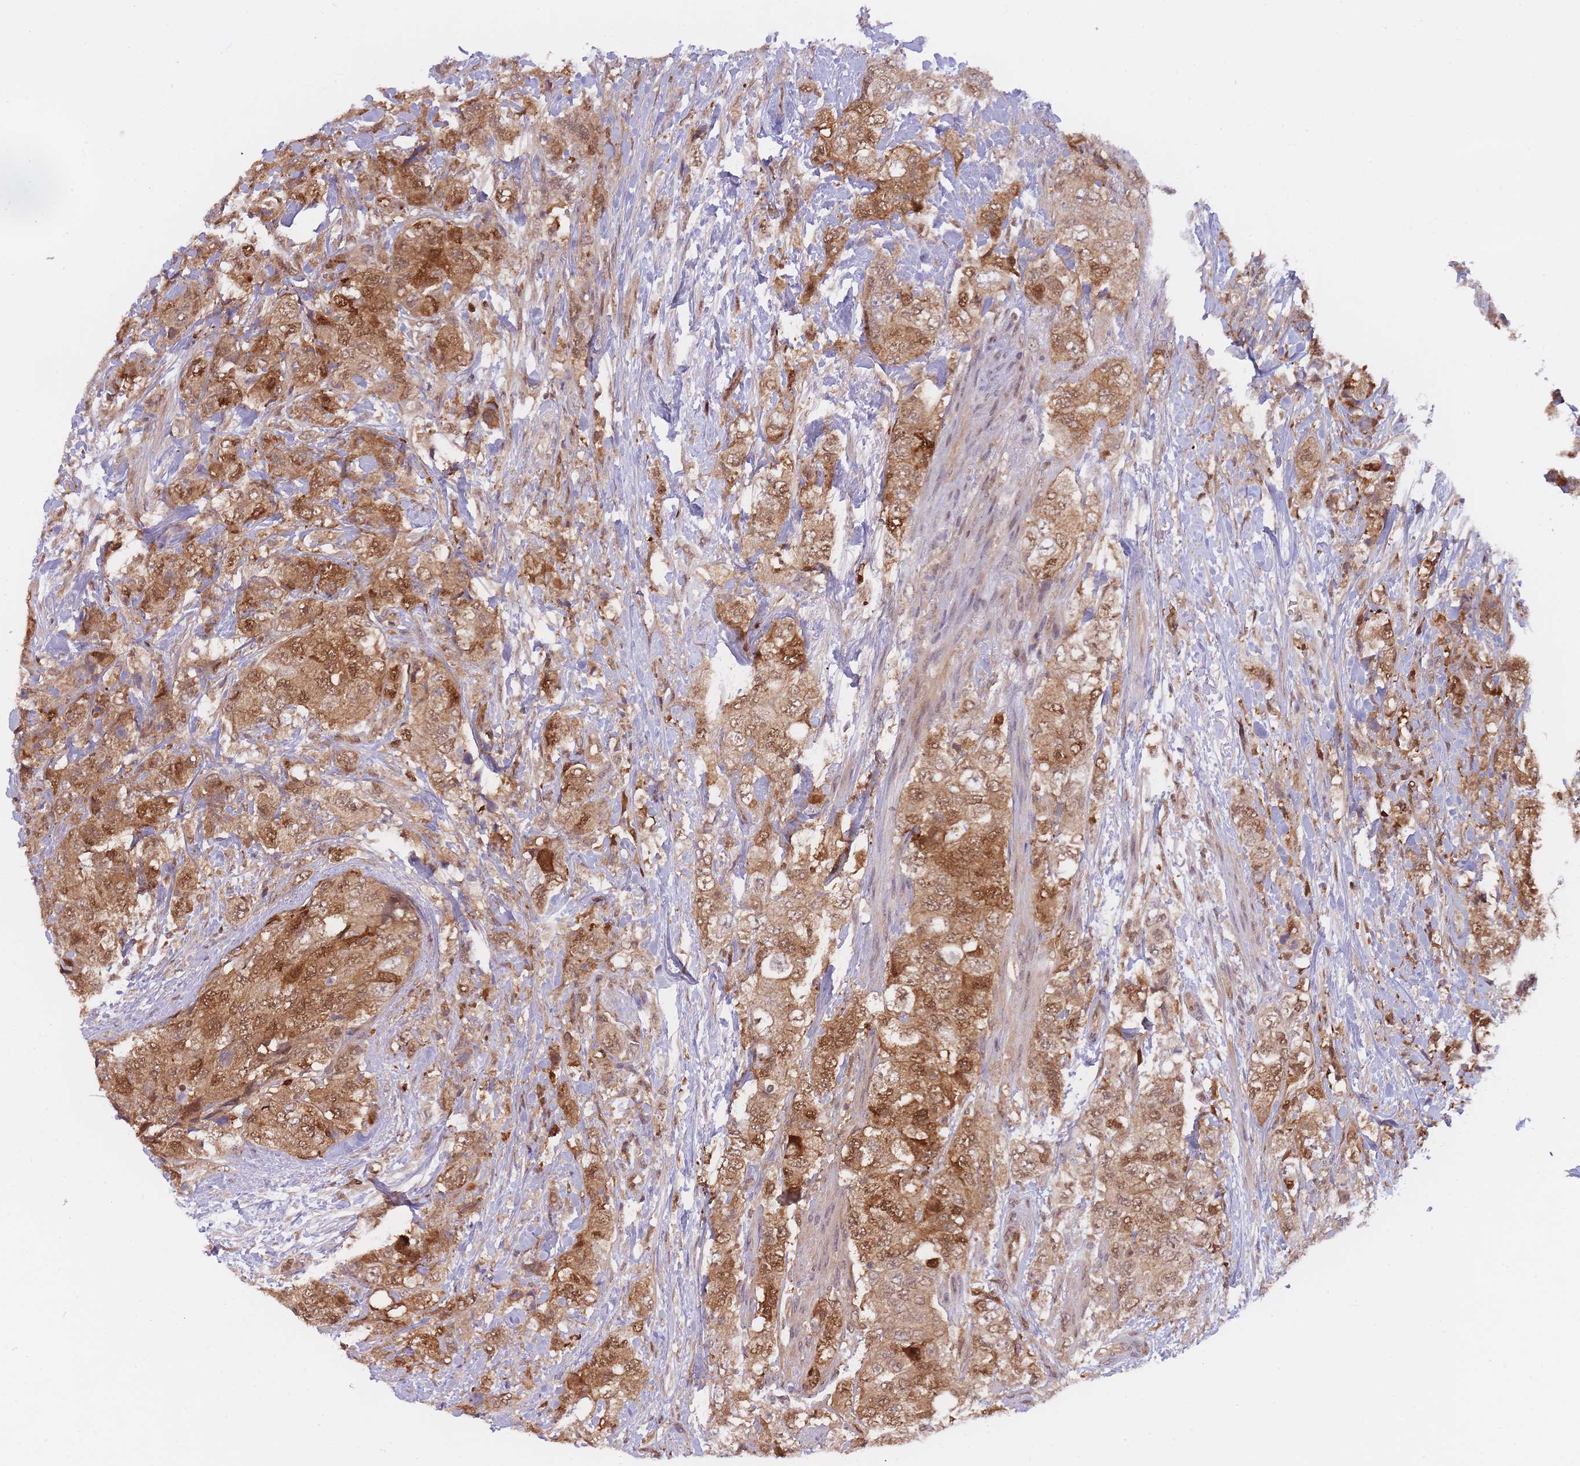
{"staining": {"intensity": "moderate", "quantity": ">75%", "location": "cytoplasmic/membranous,nuclear"}, "tissue": "urothelial cancer", "cell_type": "Tumor cells", "image_type": "cancer", "snomed": [{"axis": "morphology", "description": "Urothelial carcinoma, High grade"}, {"axis": "topography", "description": "Urinary bladder"}], "caption": "A medium amount of moderate cytoplasmic/membranous and nuclear expression is identified in approximately >75% of tumor cells in urothelial carcinoma (high-grade) tissue. (DAB = brown stain, brightfield microscopy at high magnification).", "gene": "NSFL1C", "patient": {"sex": "female", "age": 78}}